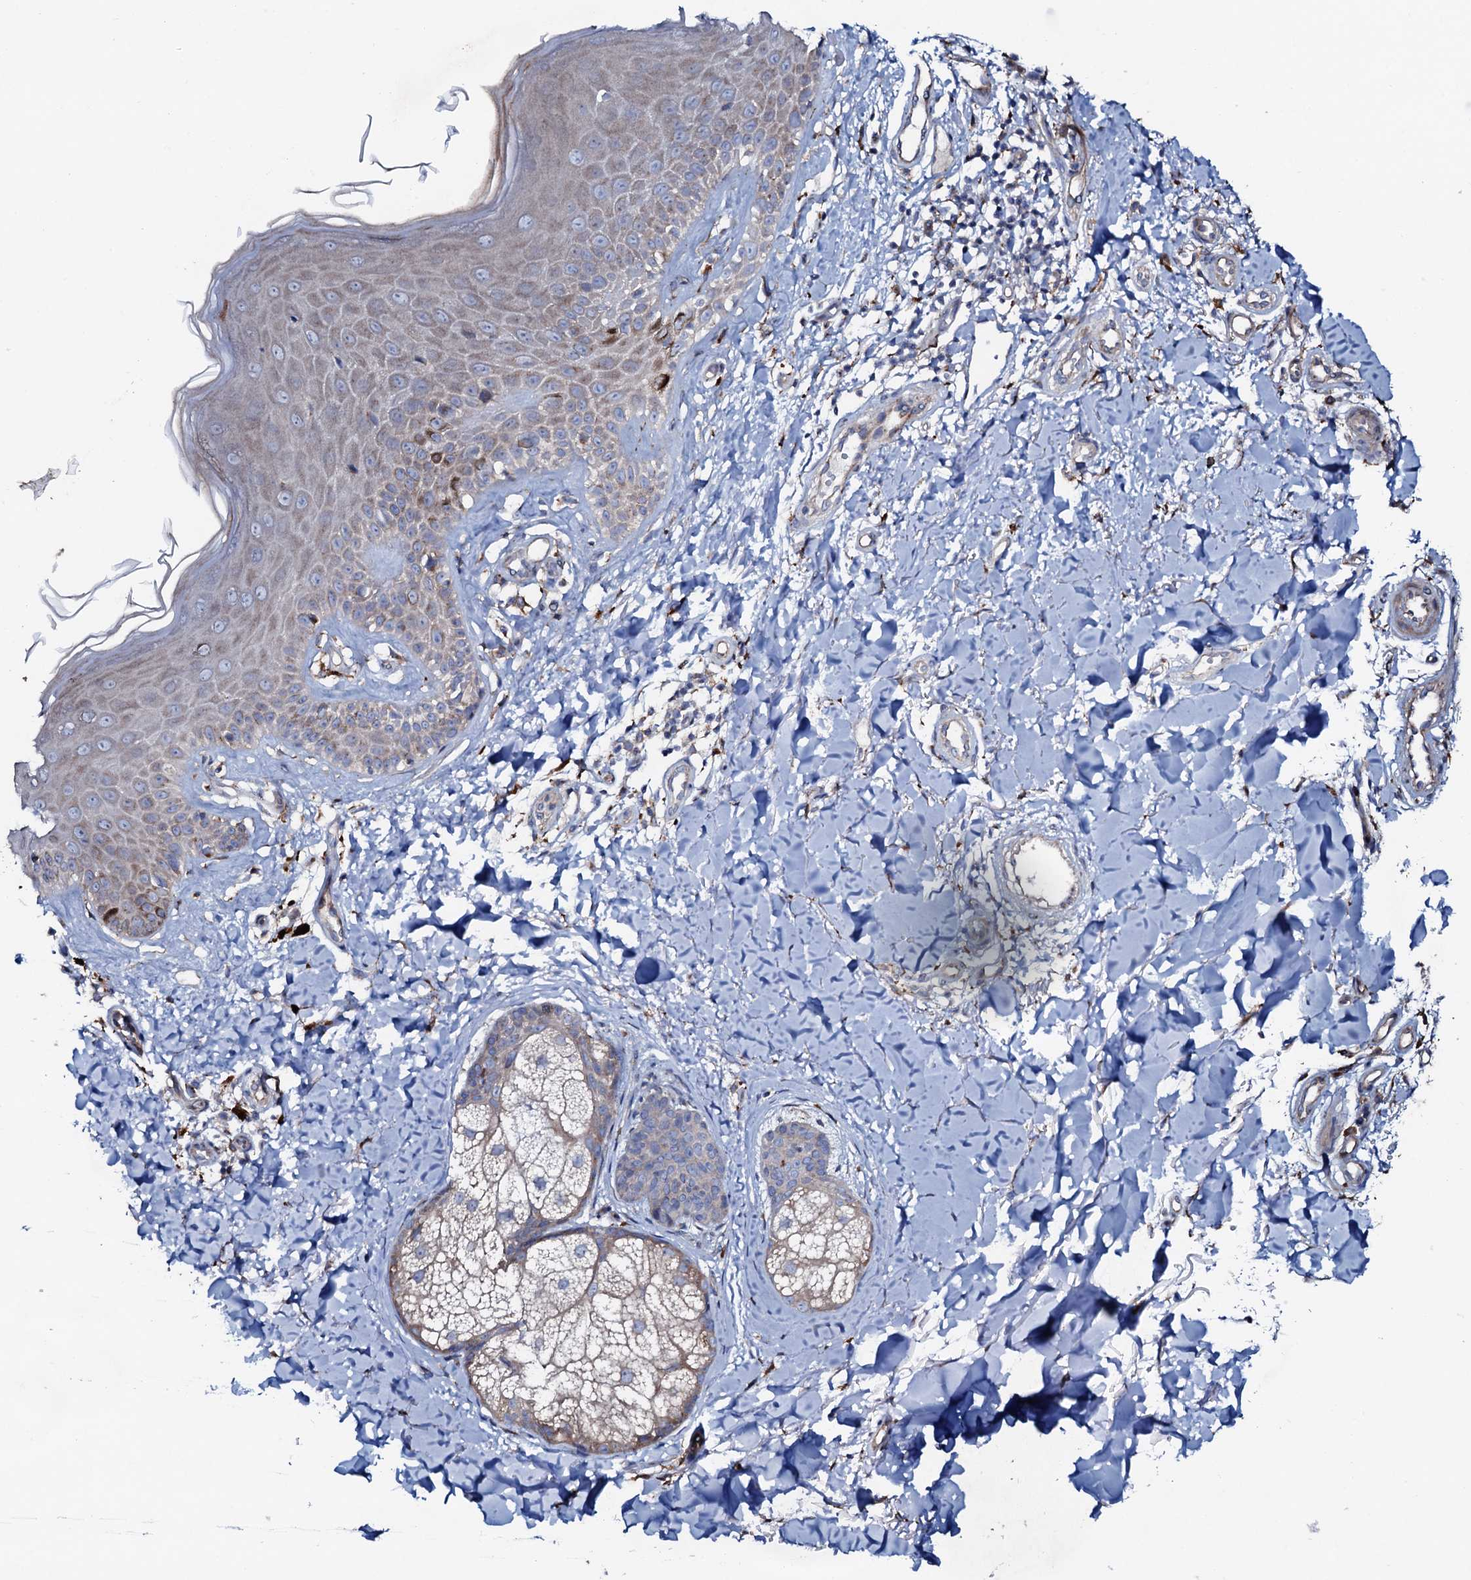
{"staining": {"intensity": "negative", "quantity": "none", "location": "none"}, "tissue": "skin", "cell_type": "Fibroblasts", "image_type": "normal", "snomed": [{"axis": "morphology", "description": "Normal tissue, NOS"}, {"axis": "topography", "description": "Skin"}], "caption": "Immunohistochemical staining of normal human skin reveals no significant staining in fibroblasts.", "gene": "P2RX4", "patient": {"sex": "male", "age": 52}}